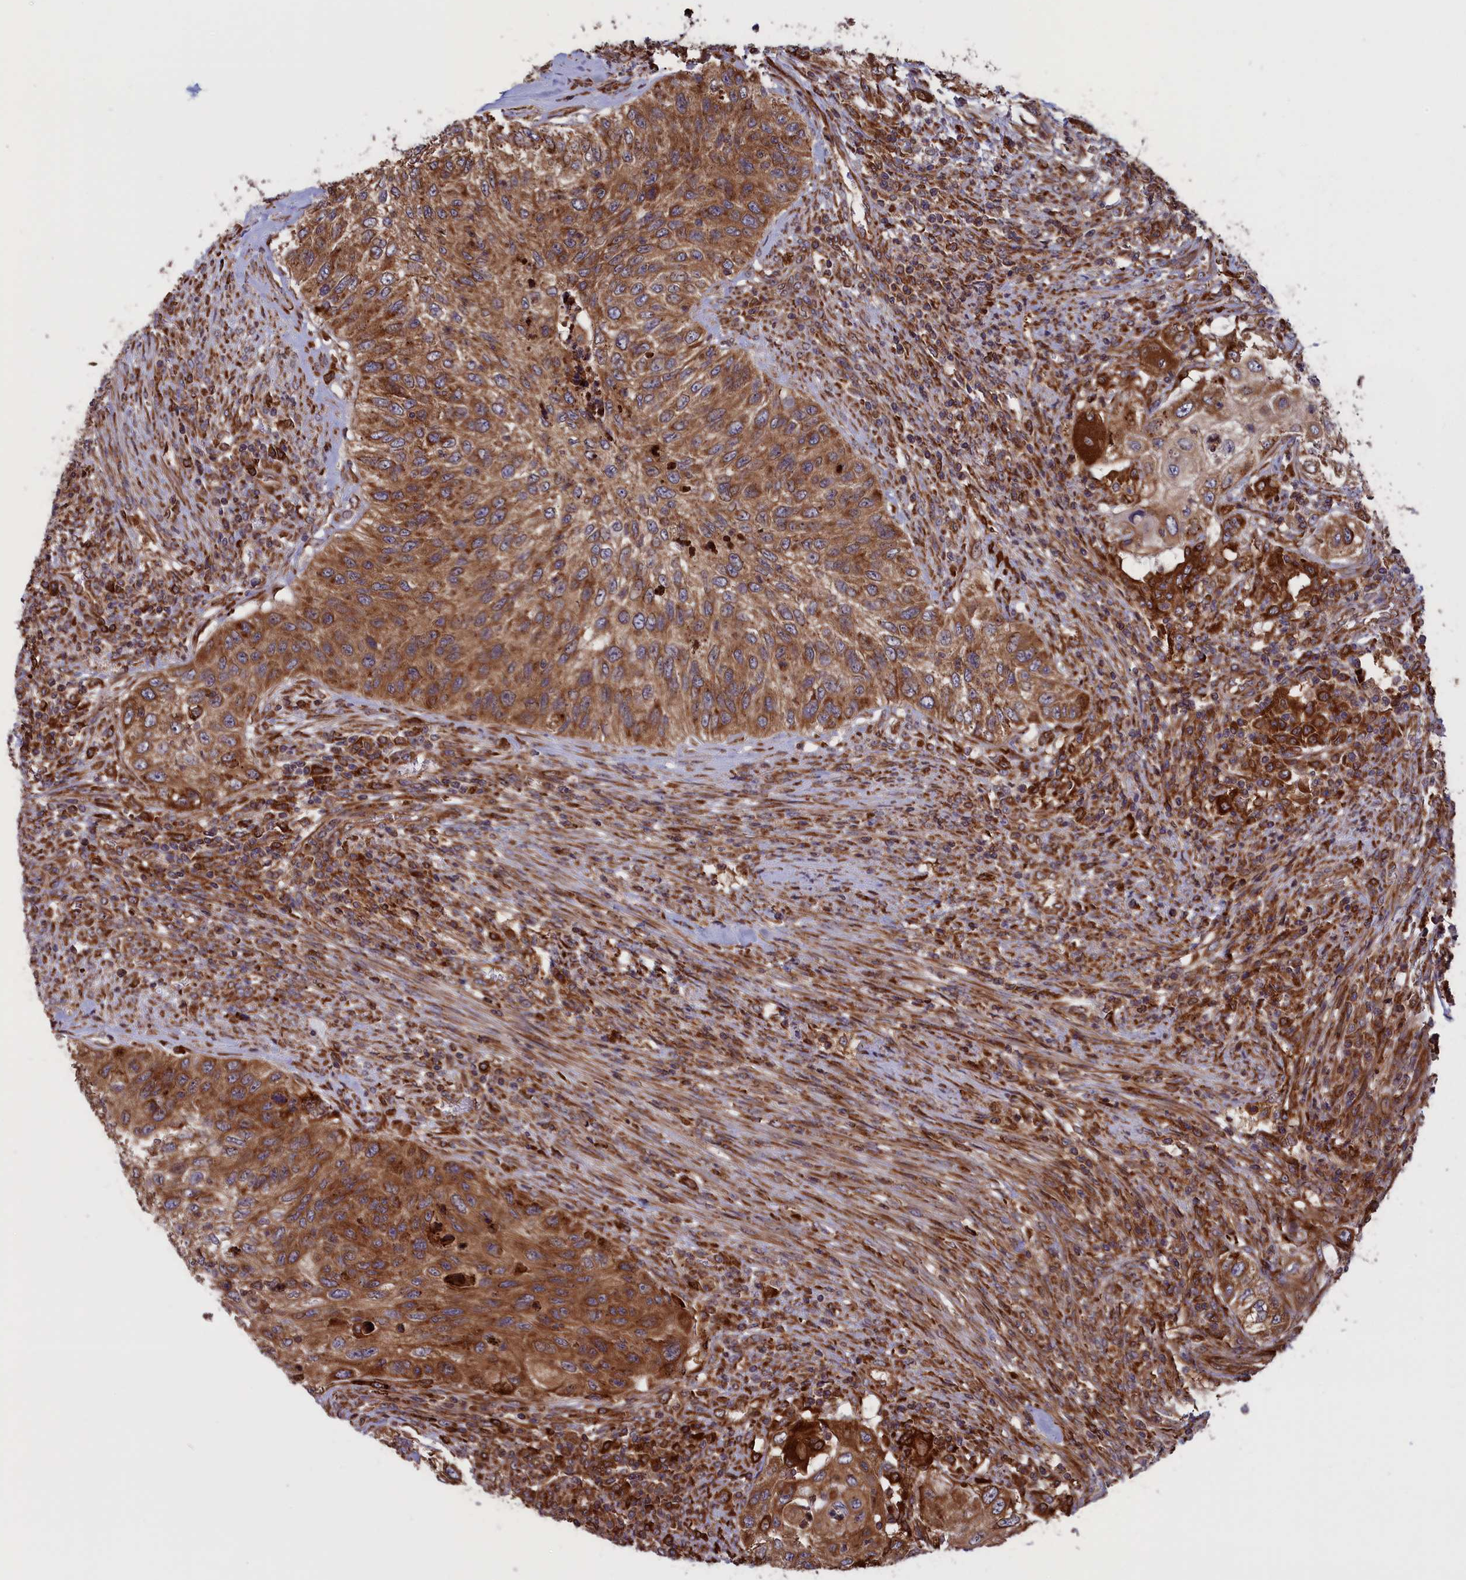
{"staining": {"intensity": "moderate", "quantity": ">75%", "location": "cytoplasmic/membranous"}, "tissue": "urothelial cancer", "cell_type": "Tumor cells", "image_type": "cancer", "snomed": [{"axis": "morphology", "description": "Urothelial carcinoma, High grade"}, {"axis": "topography", "description": "Urinary bladder"}], "caption": "Immunohistochemistry photomicrograph of neoplastic tissue: urothelial cancer stained using immunohistochemistry (IHC) displays medium levels of moderate protein expression localized specifically in the cytoplasmic/membranous of tumor cells, appearing as a cytoplasmic/membranous brown color.", "gene": "PLA2G4C", "patient": {"sex": "female", "age": 60}}